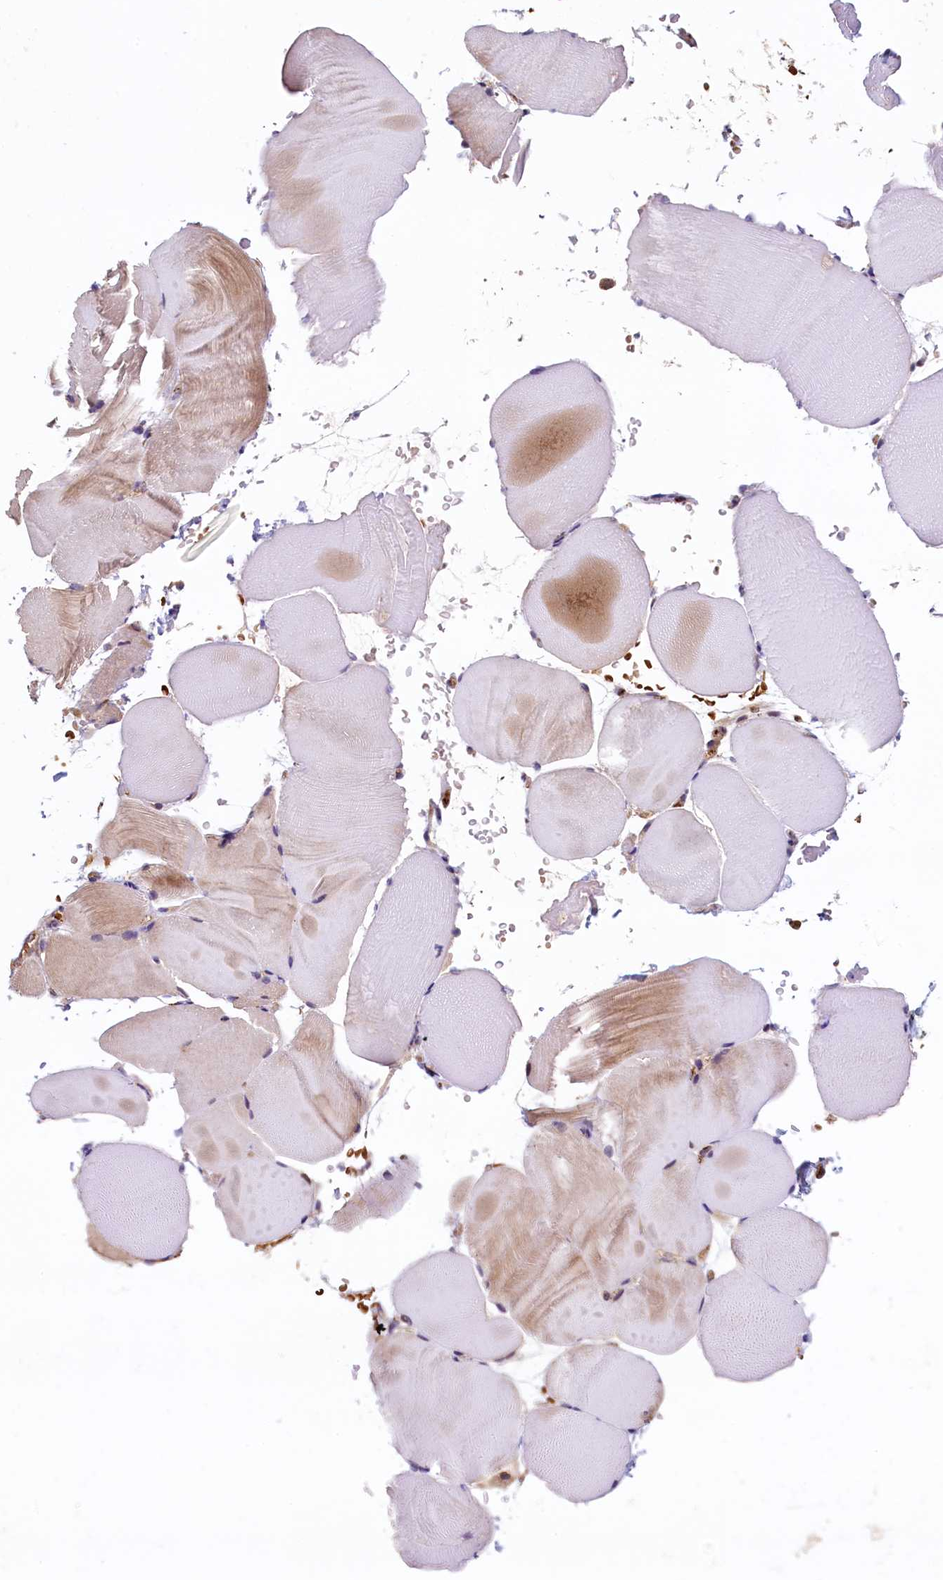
{"staining": {"intensity": "moderate", "quantity": "<25%", "location": "cytoplasmic/membranous"}, "tissue": "skeletal muscle", "cell_type": "Myocytes", "image_type": "normal", "snomed": [{"axis": "morphology", "description": "Normal tissue, NOS"}, {"axis": "topography", "description": "Skeletal muscle"}, {"axis": "topography", "description": "Parathyroid gland"}], "caption": "Immunohistochemical staining of benign human skeletal muscle displays low levels of moderate cytoplasmic/membranous positivity in about <25% of myocytes.", "gene": "ACSBG1", "patient": {"sex": "female", "age": 37}}